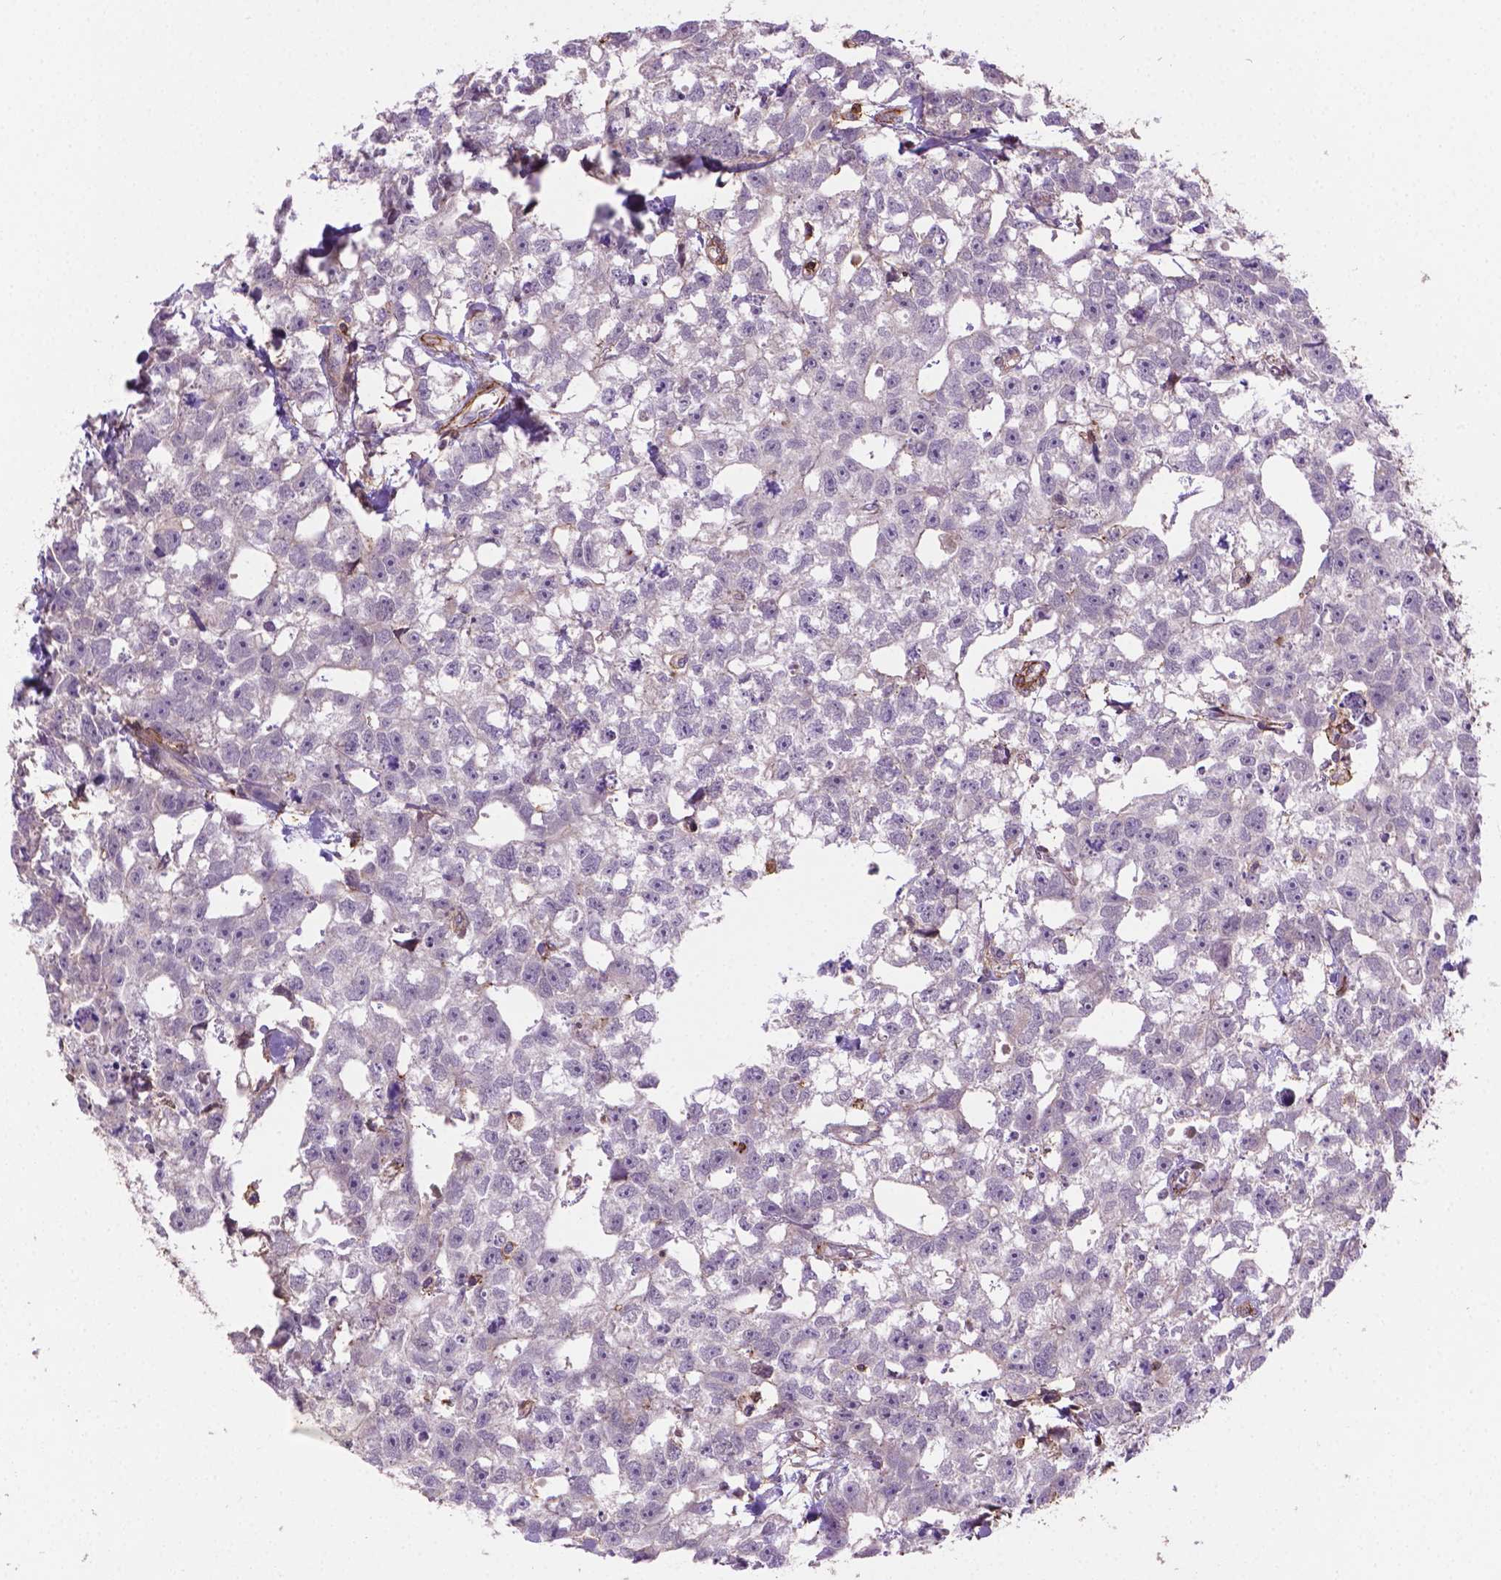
{"staining": {"intensity": "negative", "quantity": "none", "location": "none"}, "tissue": "testis cancer", "cell_type": "Tumor cells", "image_type": "cancer", "snomed": [{"axis": "morphology", "description": "Carcinoma, Embryonal, NOS"}, {"axis": "morphology", "description": "Teratoma, malignant, NOS"}, {"axis": "topography", "description": "Testis"}], "caption": "The image reveals no staining of tumor cells in testis cancer (embryonal carcinoma).", "gene": "ACAD10", "patient": {"sex": "male", "age": 44}}